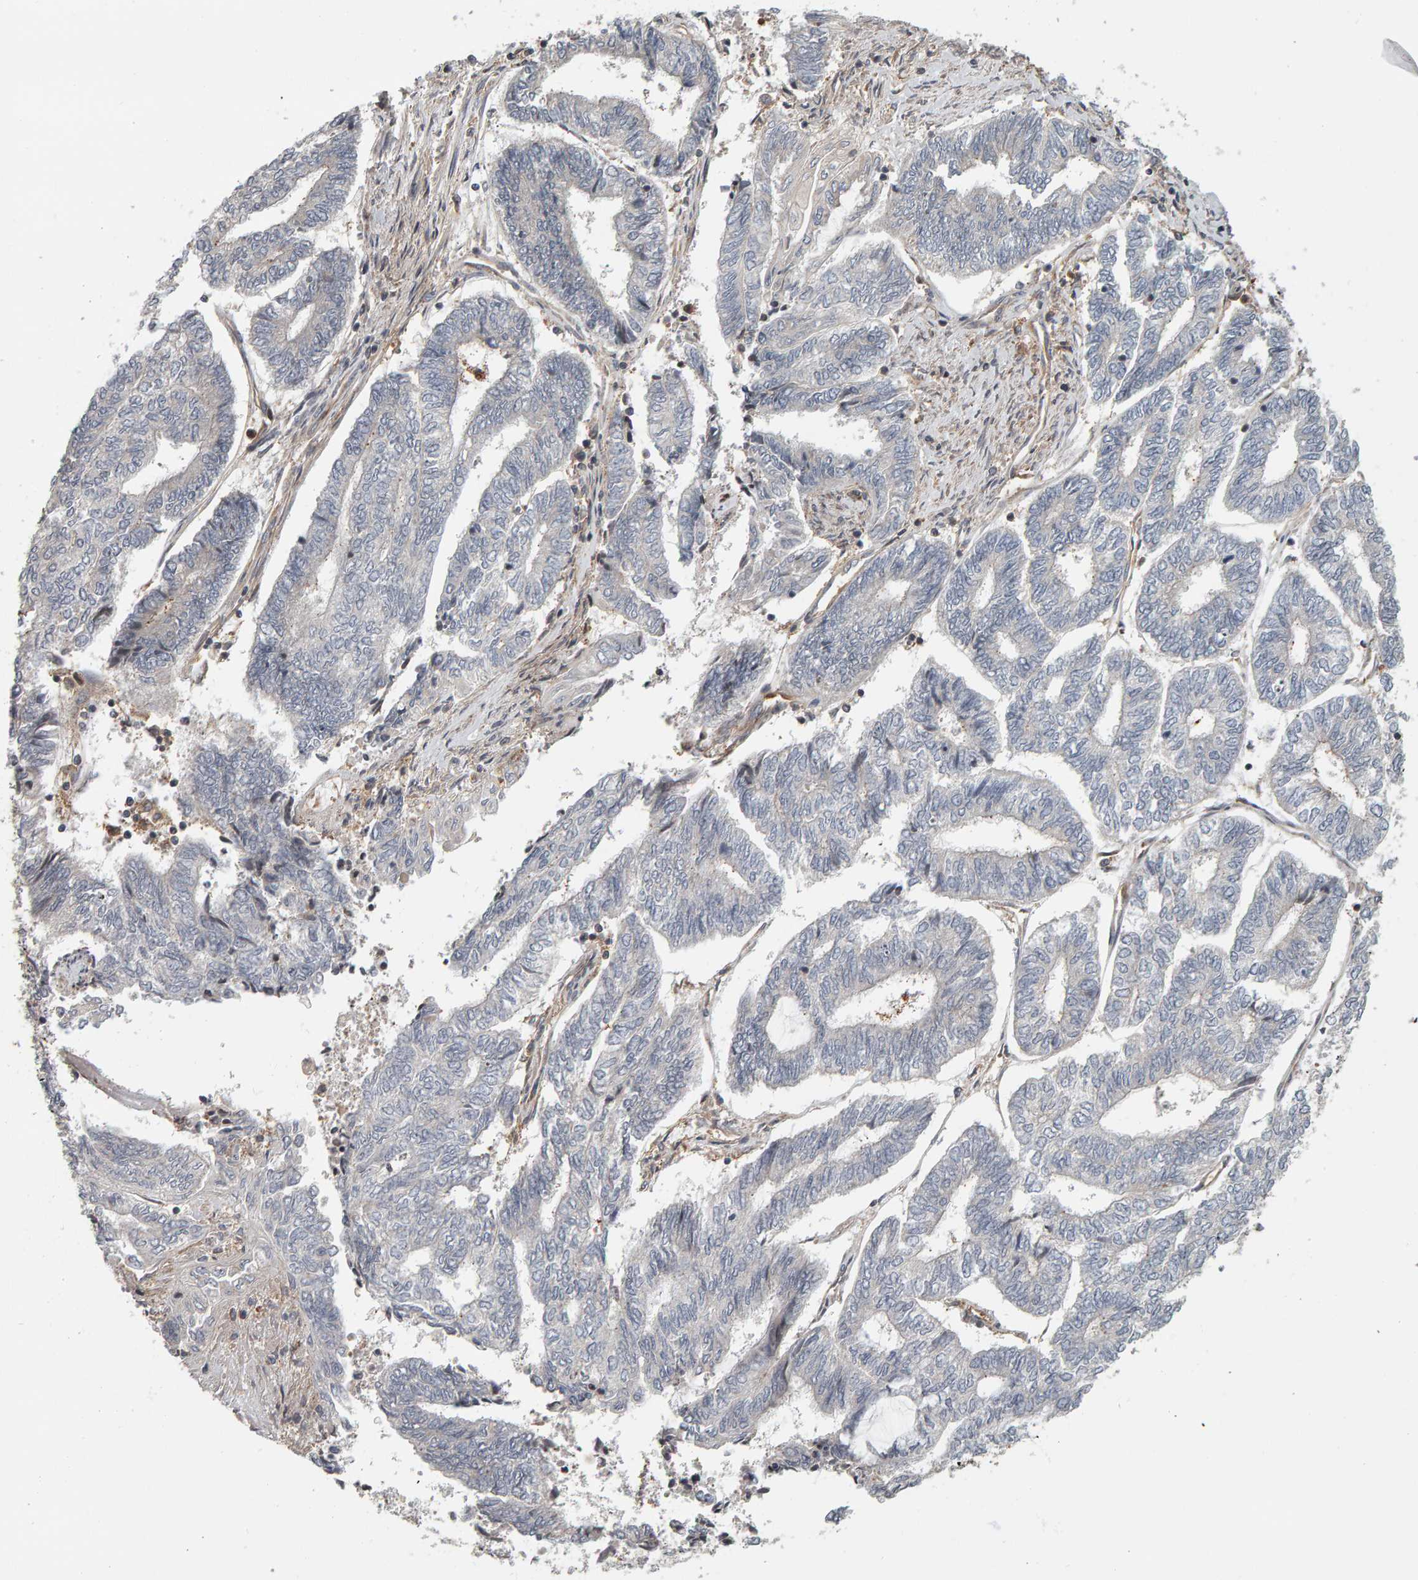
{"staining": {"intensity": "negative", "quantity": "none", "location": "none"}, "tissue": "endometrial cancer", "cell_type": "Tumor cells", "image_type": "cancer", "snomed": [{"axis": "morphology", "description": "Adenocarcinoma, NOS"}, {"axis": "topography", "description": "Uterus"}, {"axis": "topography", "description": "Endometrium"}], "caption": "Tumor cells are negative for brown protein staining in endometrial cancer.", "gene": "C9orf72", "patient": {"sex": "female", "age": 70}}